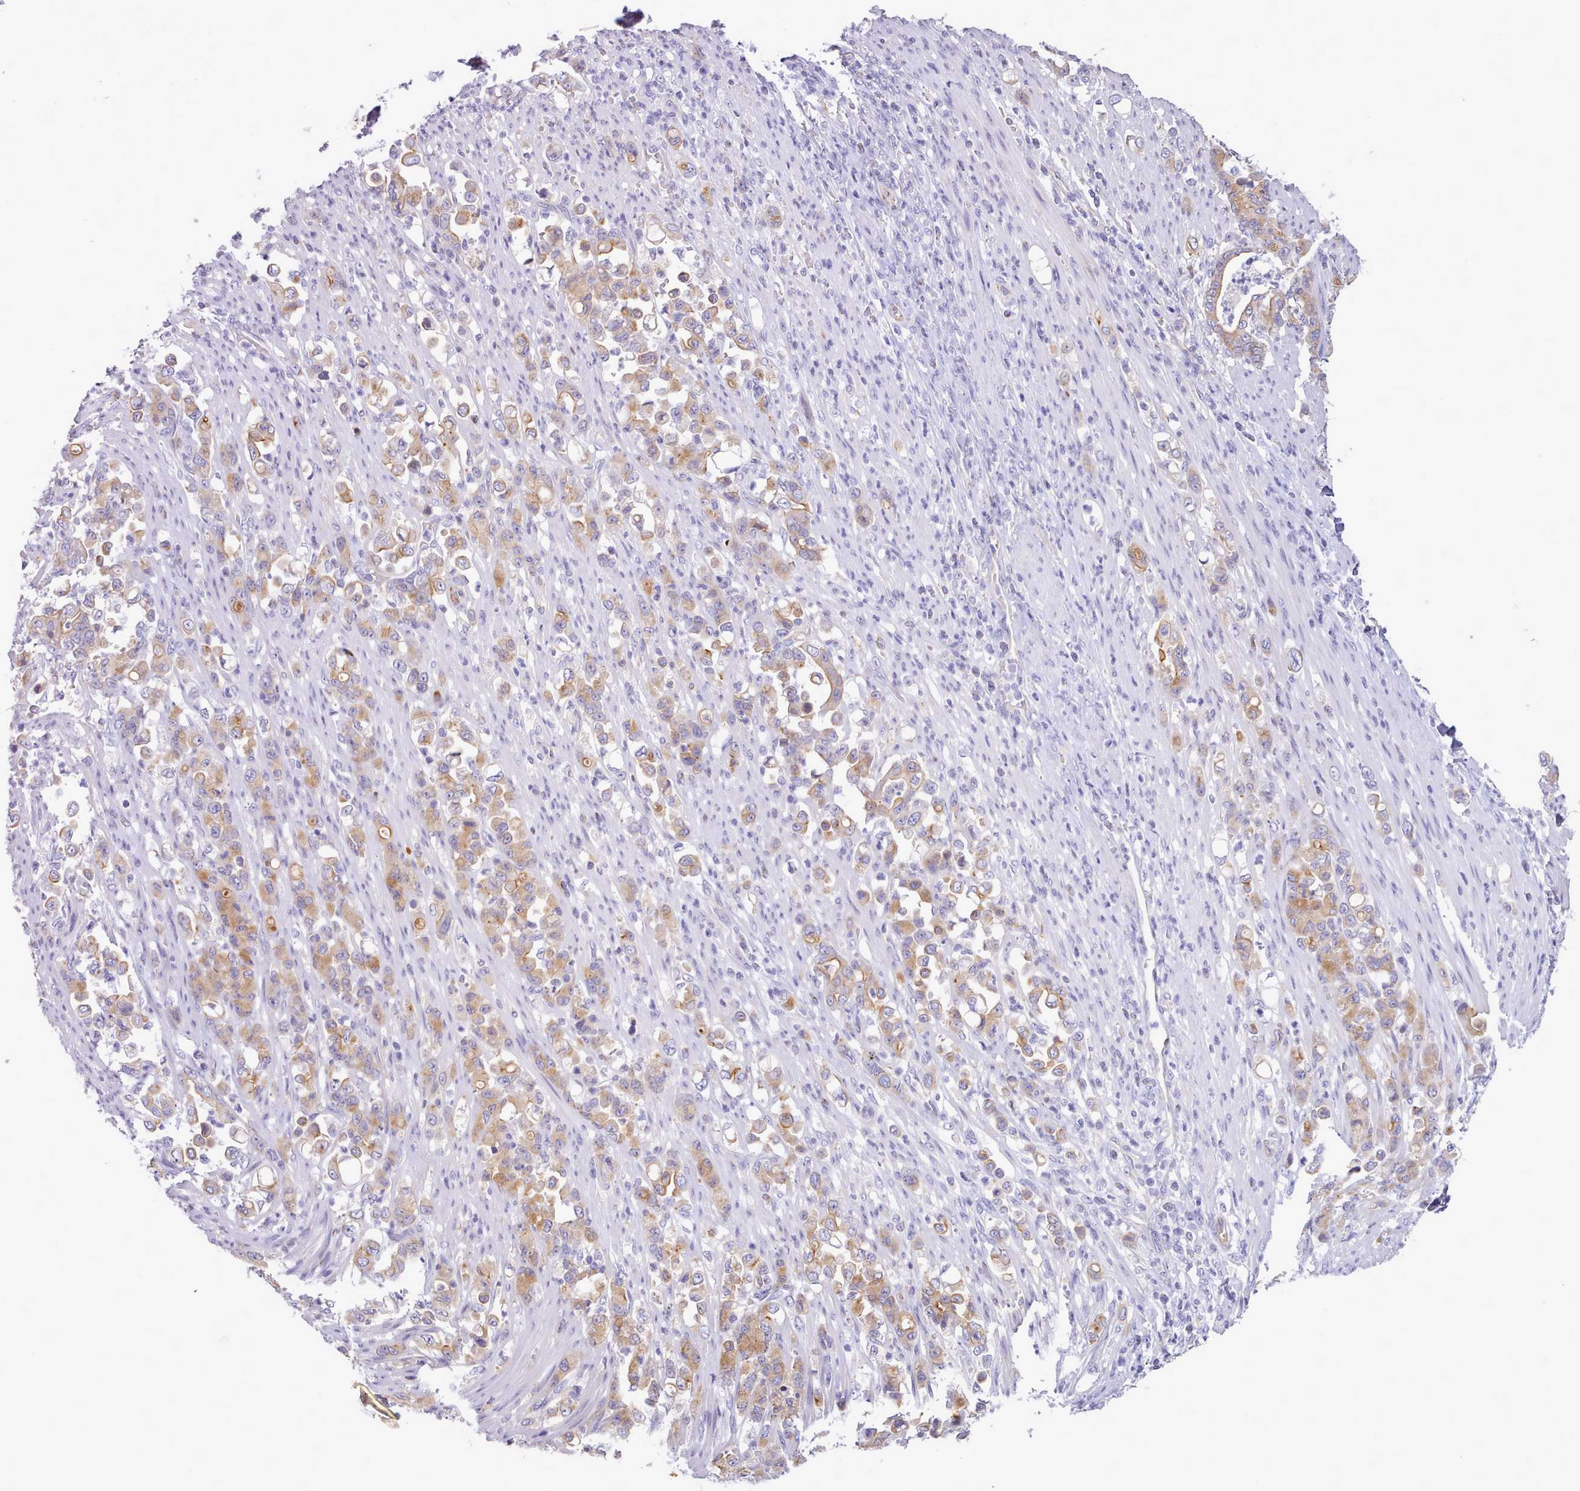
{"staining": {"intensity": "moderate", "quantity": ">75%", "location": "cytoplasmic/membranous"}, "tissue": "stomach cancer", "cell_type": "Tumor cells", "image_type": "cancer", "snomed": [{"axis": "morphology", "description": "Normal tissue, NOS"}, {"axis": "morphology", "description": "Adenocarcinoma, NOS"}, {"axis": "topography", "description": "Stomach"}], "caption": "There is medium levels of moderate cytoplasmic/membranous positivity in tumor cells of stomach cancer, as demonstrated by immunohistochemical staining (brown color).", "gene": "CYP2A13", "patient": {"sex": "female", "age": 79}}